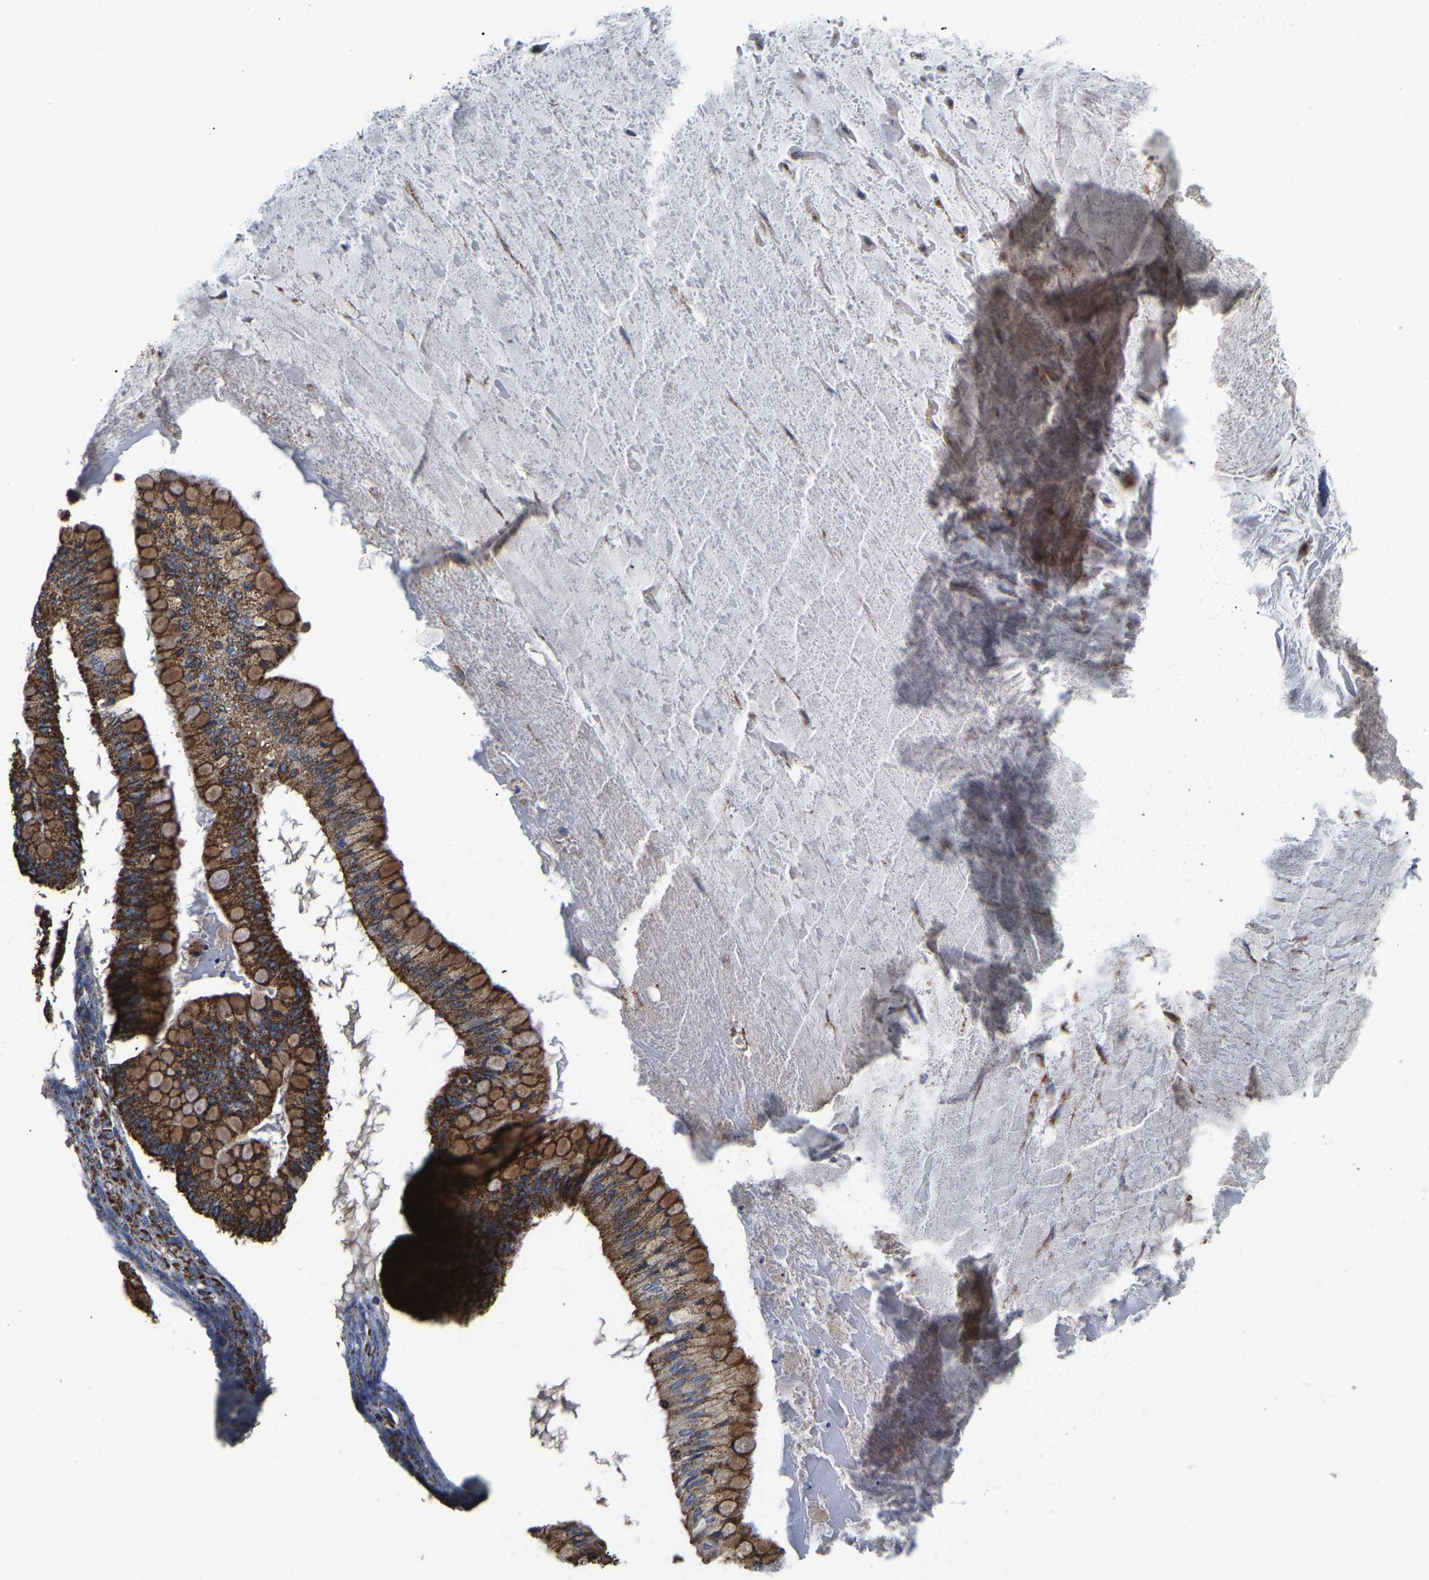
{"staining": {"intensity": "strong", "quantity": ">75%", "location": "cytoplasmic/membranous"}, "tissue": "ovarian cancer", "cell_type": "Tumor cells", "image_type": "cancer", "snomed": [{"axis": "morphology", "description": "Cystadenocarcinoma, mucinous, NOS"}, {"axis": "topography", "description": "Ovary"}], "caption": "Approximately >75% of tumor cells in human ovarian mucinous cystadenocarcinoma show strong cytoplasmic/membranous protein positivity as visualized by brown immunohistochemical staining.", "gene": "ETFA", "patient": {"sex": "female", "age": 57}}